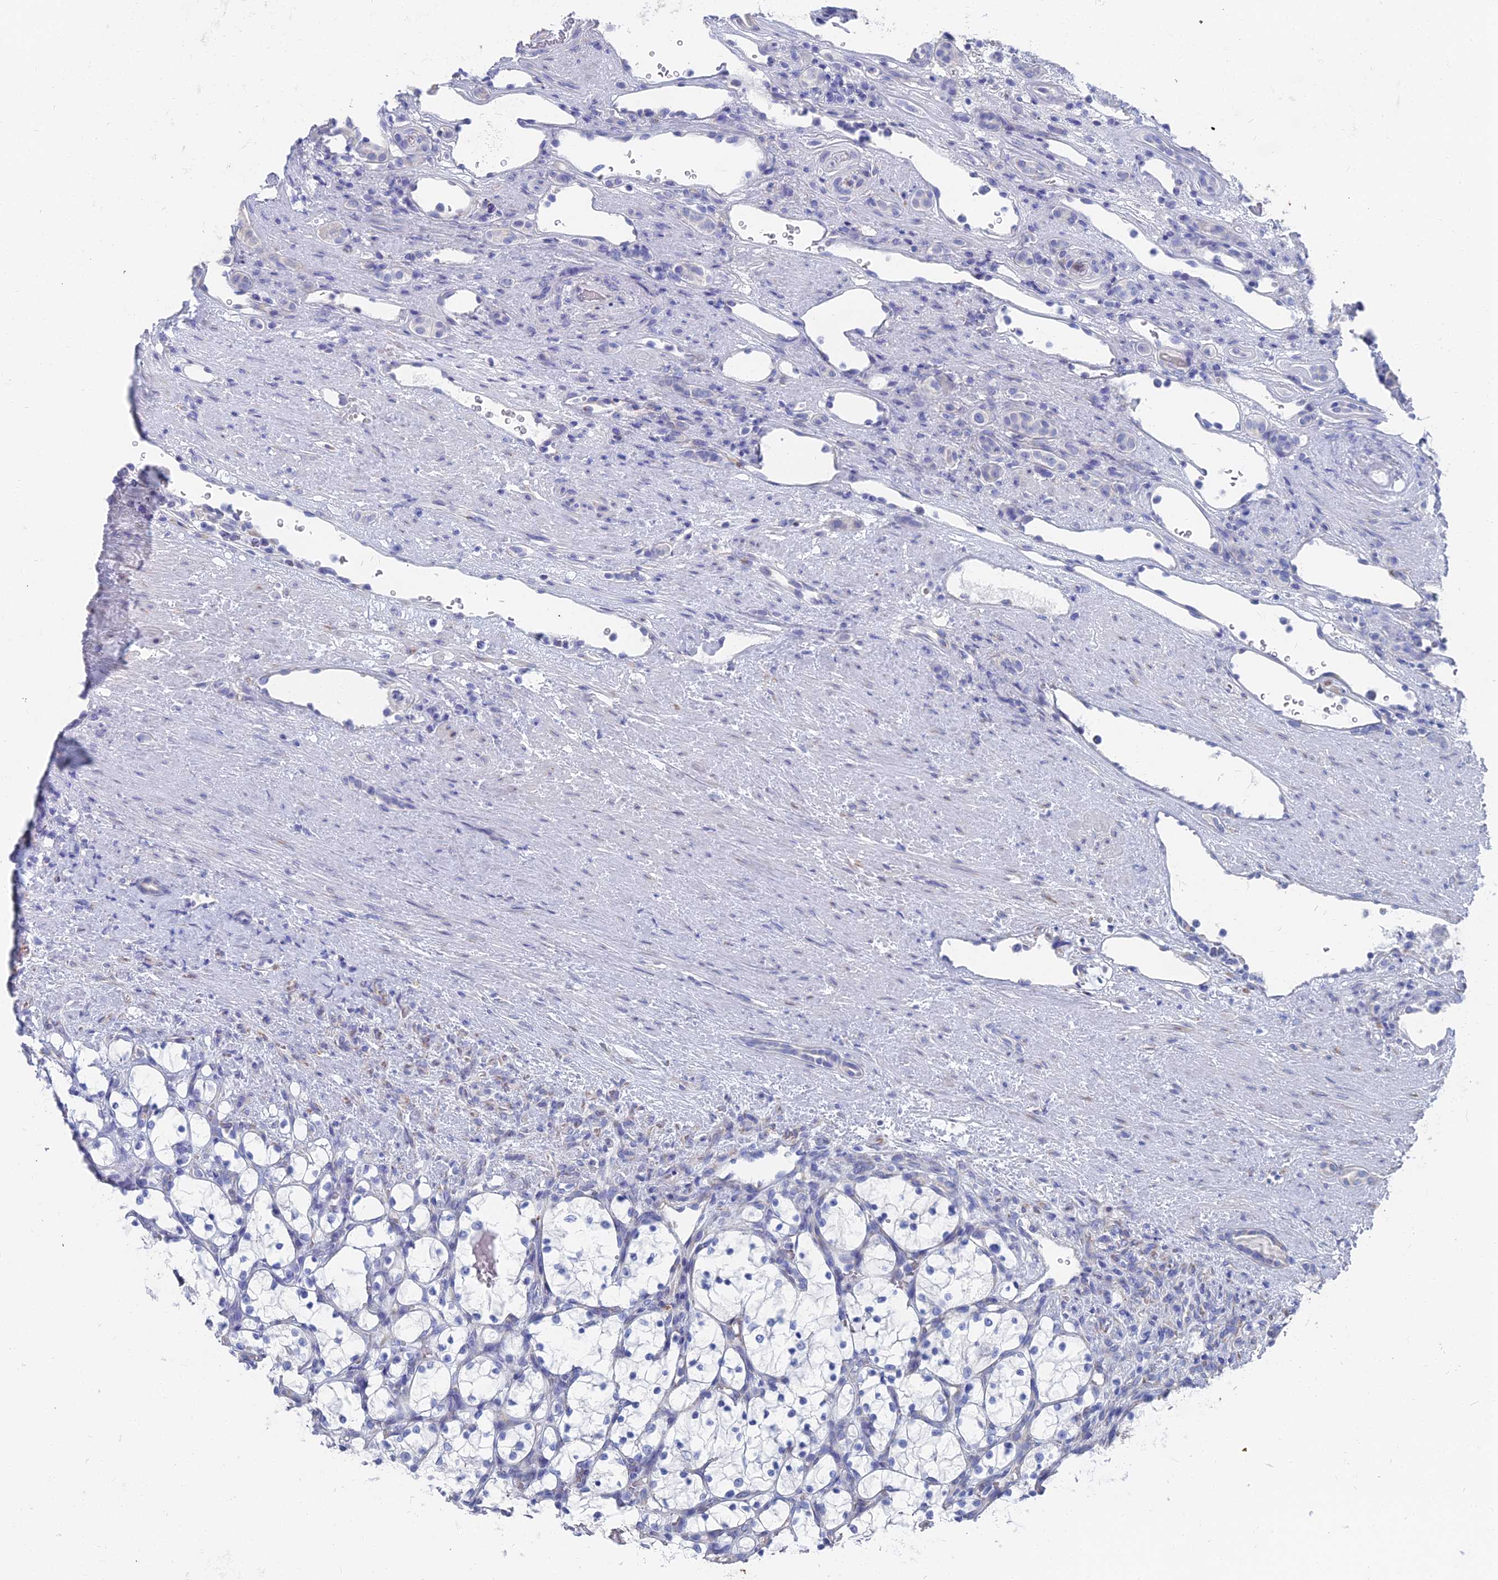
{"staining": {"intensity": "negative", "quantity": "none", "location": "none"}, "tissue": "renal cancer", "cell_type": "Tumor cells", "image_type": "cancer", "snomed": [{"axis": "morphology", "description": "Adenocarcinoma, NOS"}, {"axis": "topography", "description": "Kidney"}], "caption": "There is no significant positivity in tumor cells of renal cancer (adenocarcinoma). (DAB immunohistochemistry, high magnification).", "gene": "TNNT3", "patient": {"sex": "female", "age": 69}}